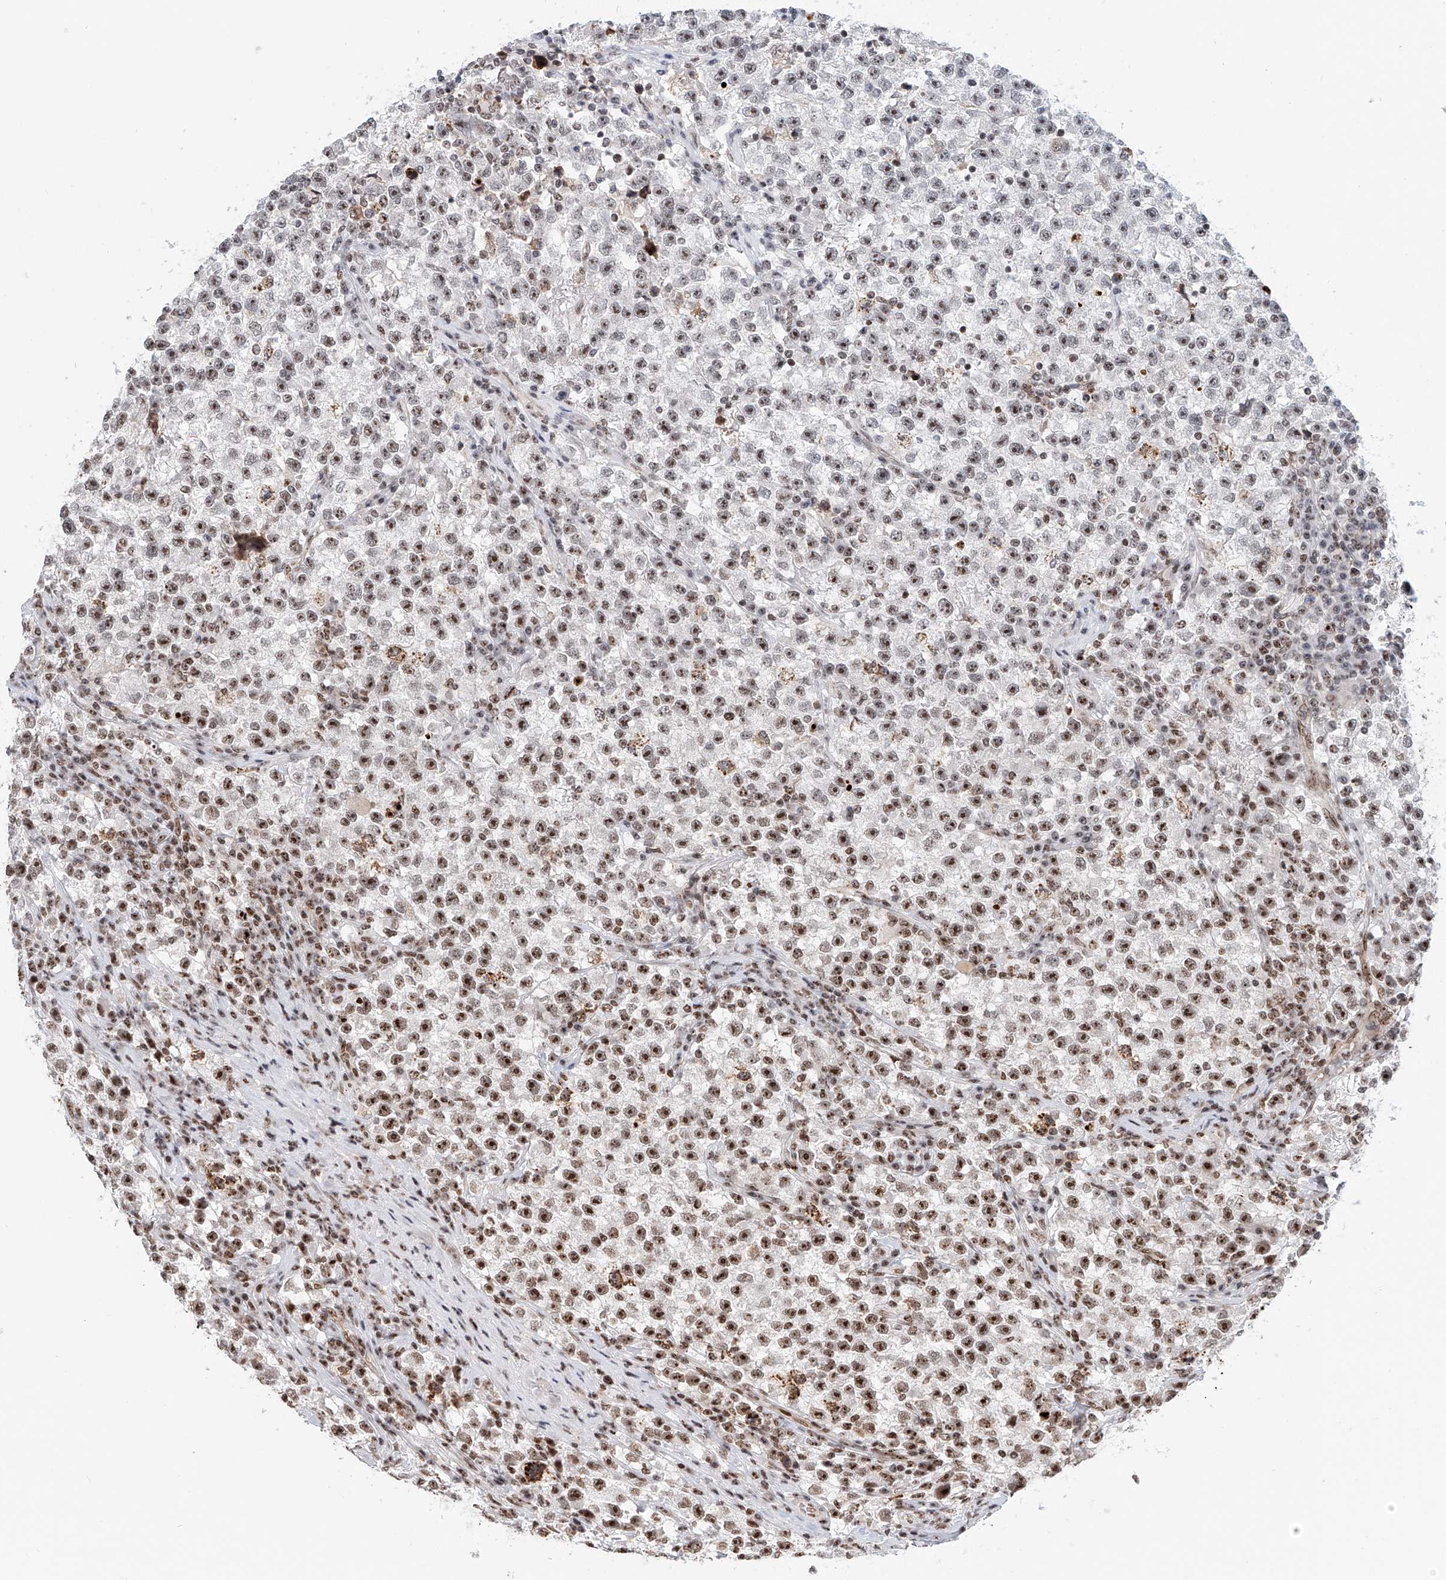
{"staining": {"intensity": "strong", "quantity": ">75%", "location": "nuclear"}, "tissue": "testis cancer", "cell_type": "Tumor cells", "image_type": "cancer", "snomed": [{"axis": "morphology", "description": "Seminoma, NOS"}, {"axis": "topography", "description": "Testis"}], "caption": "A brown stain highlights strong nuclear expression of a protein in human testis seminoma tumor cells.", "gene": "PRUNE2", "patient": {"sex": "male", "age": 22}}